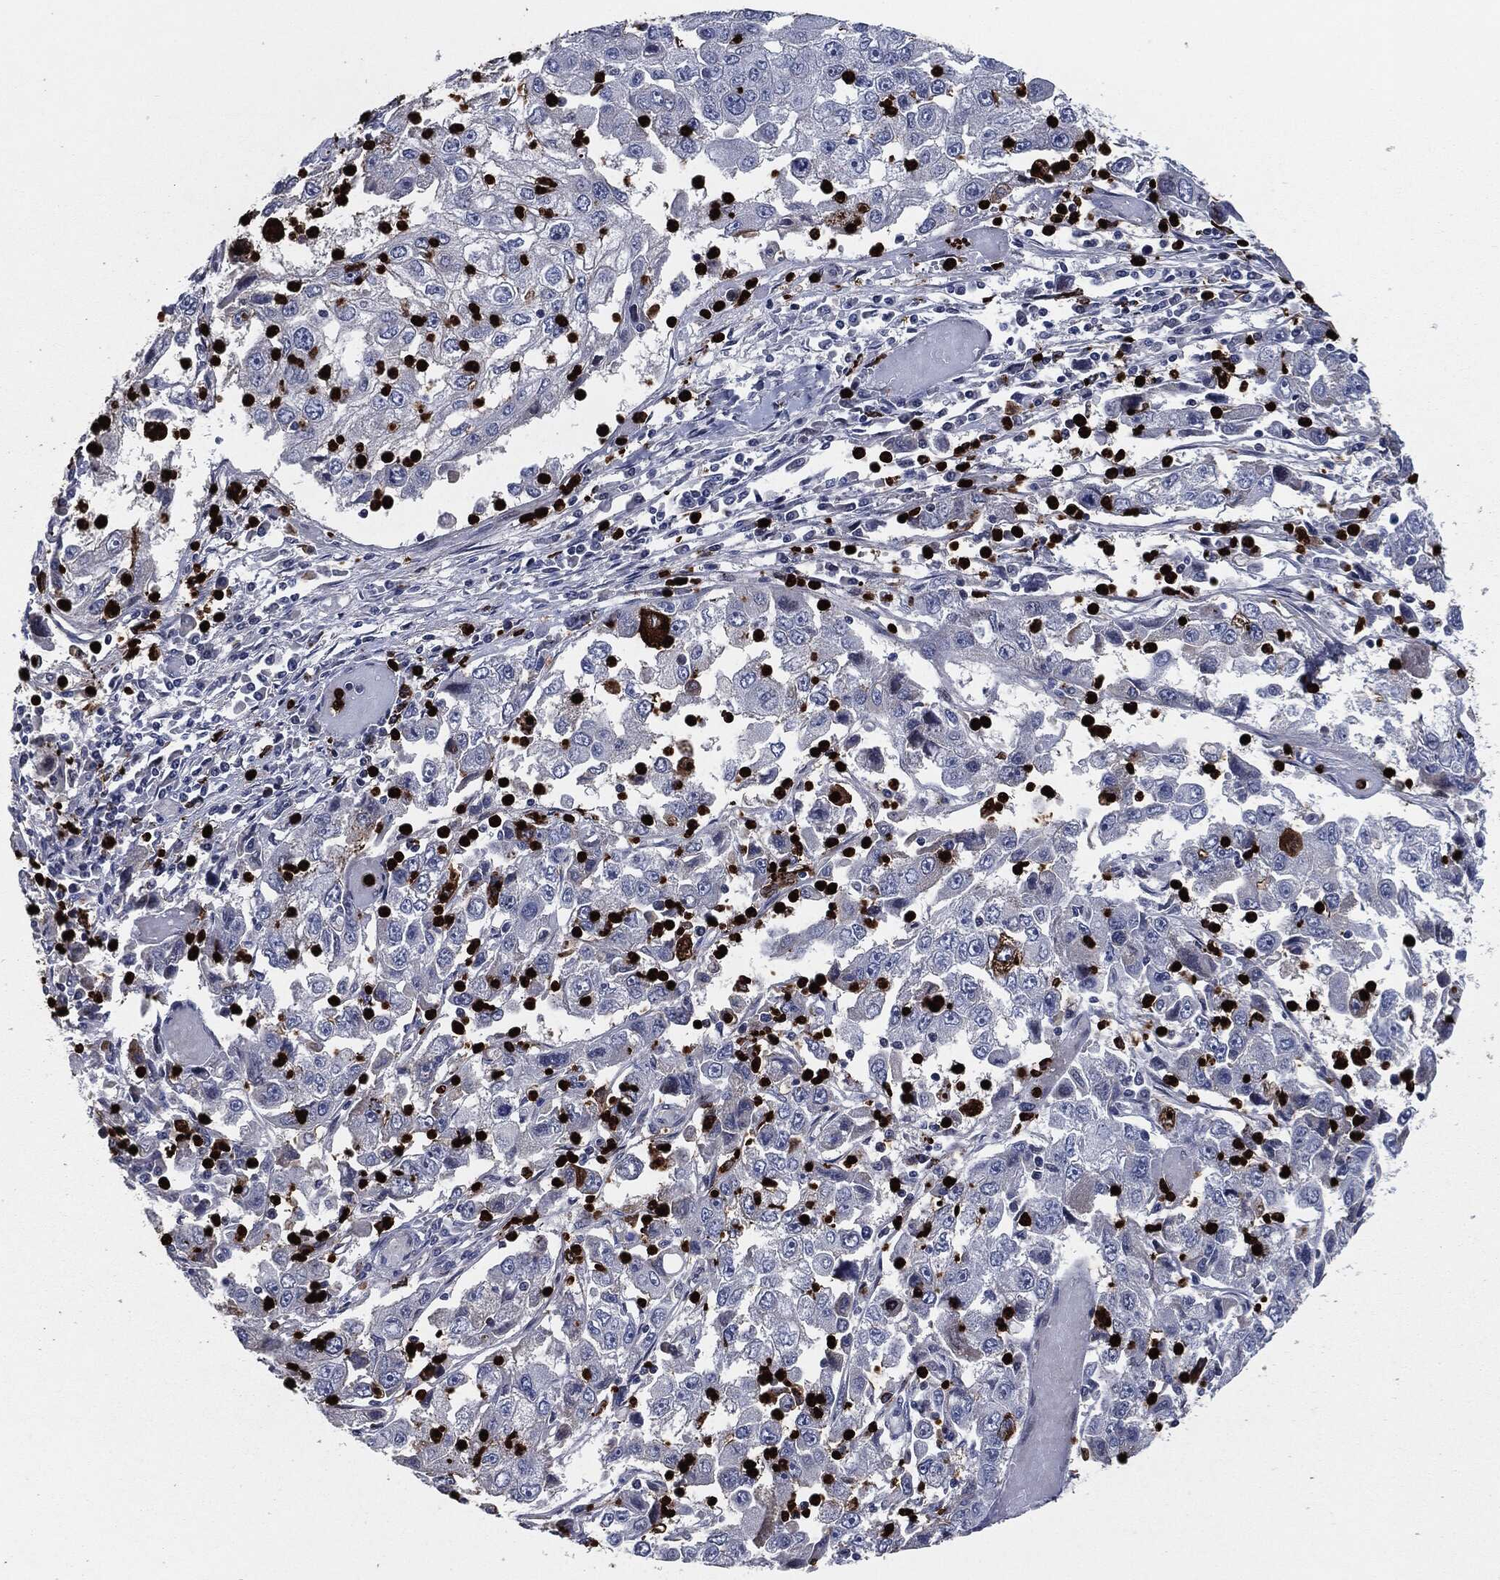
{"staining": {"intensity": "negative", "quantity": "none", "location": "none"}, "tissue": "cervical cancer", "cell_type": "Tumor cells", "image_type": "cancer", "snomed": [{"axis": "morphology", "description": "Squamous cell carcinoma, NOS"}, {"axis": "topography", "description": "Cervix"}], "caption": "Immunohistochemistry histopathology image of human cervical cancer (squamous cell carcinoma) stained for a protein (brown), which displays no staining in tumor cells.", "gene": "MPO", "patient": {"sex": "female", "age": 36}}